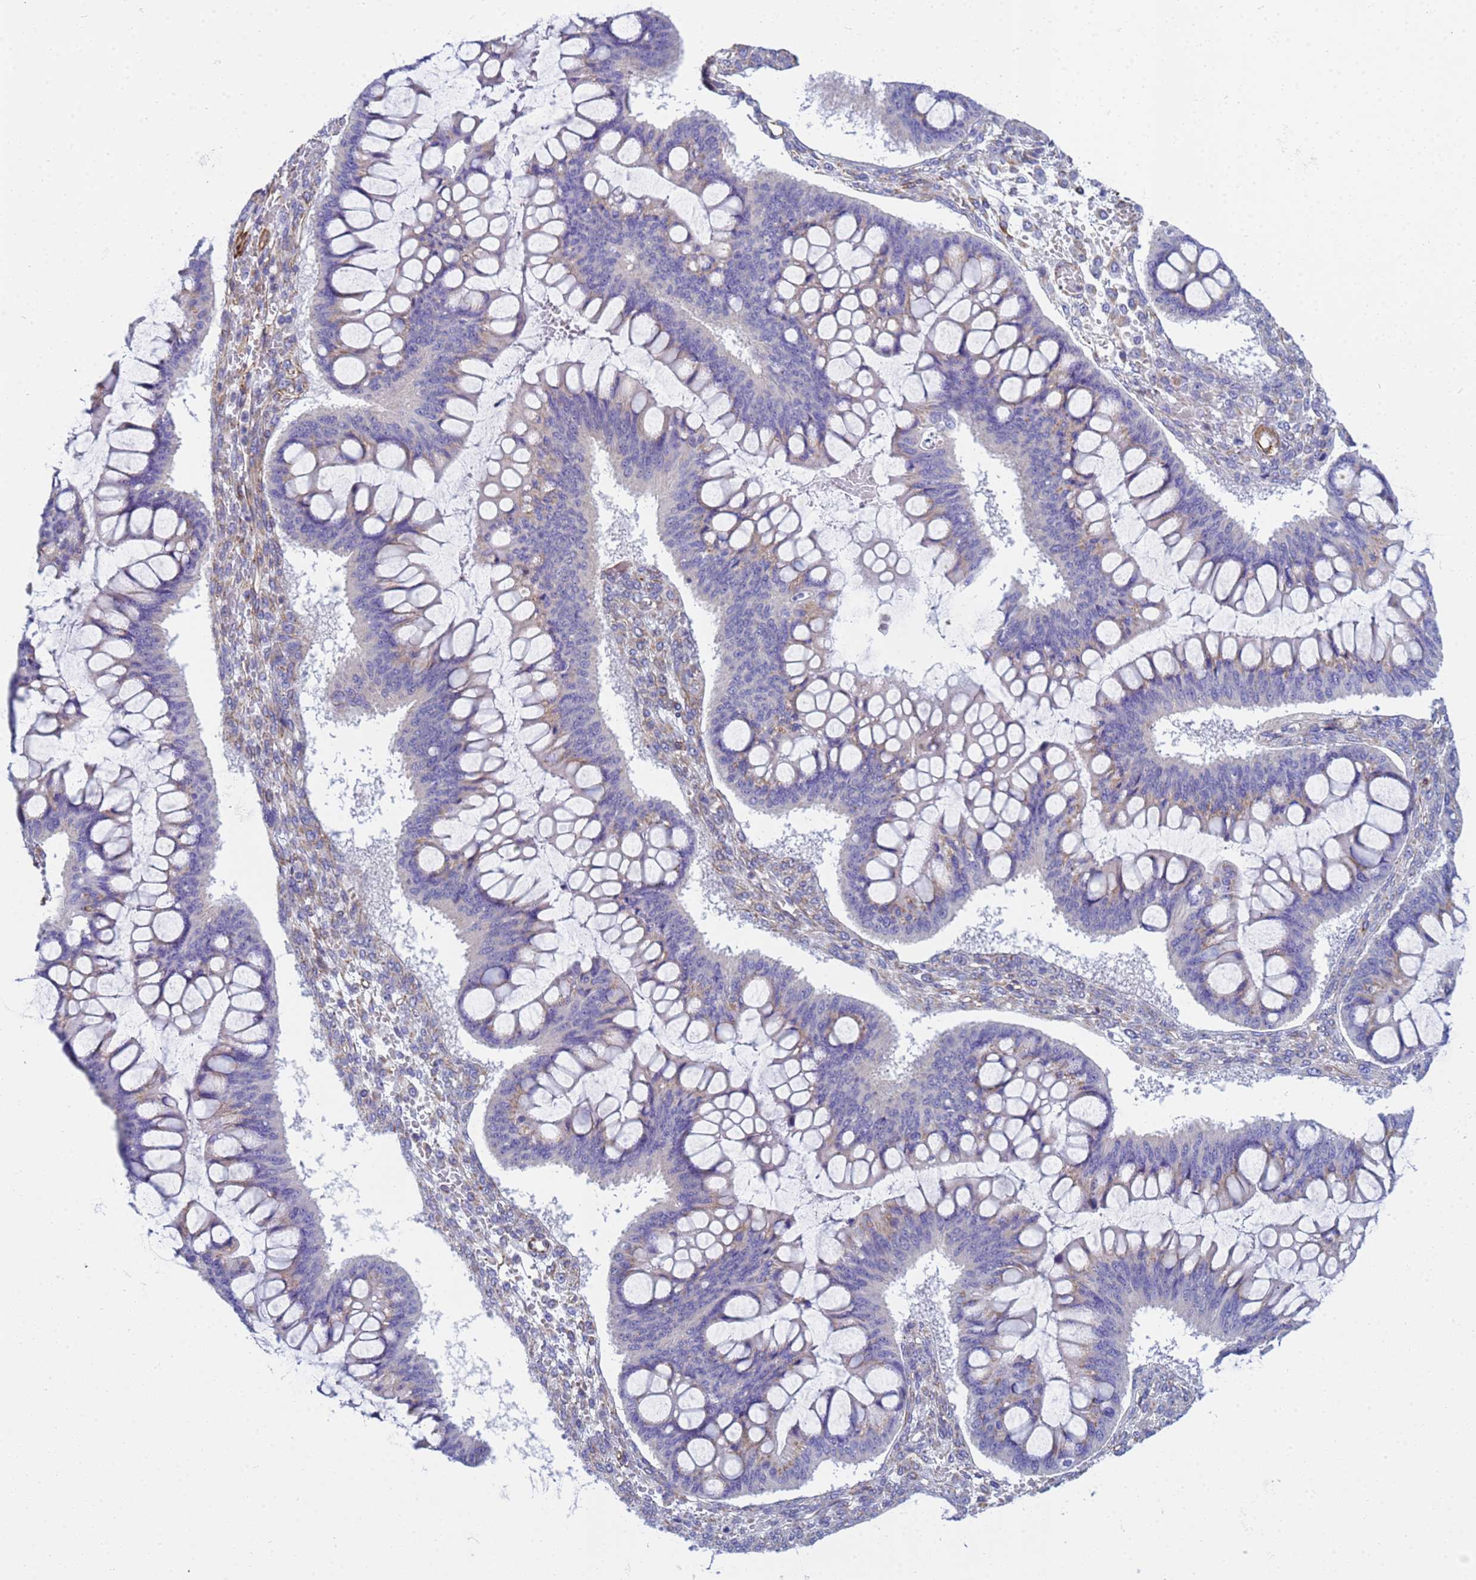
{"staining": {"intensity": "negative", "quantity": "none", "location": "none"}, "tissue": "ovarian cancer", "cell_type": "Tumor cells", "image_type": "cancer", "snomed": [{"axis": "morphology", "description": "Cystadenocarcinoma, mucinous, NOS"}, {"axis": "topography", "description": "Ovary"}], "caption": "Immunohistochemical staining of human ovarian cancer (mucinous cystadenocarcinoma) shows no significant staining in tumor cells.", "gene": "UBXN2B", "patient": {"sex": "female", "age": 73}}